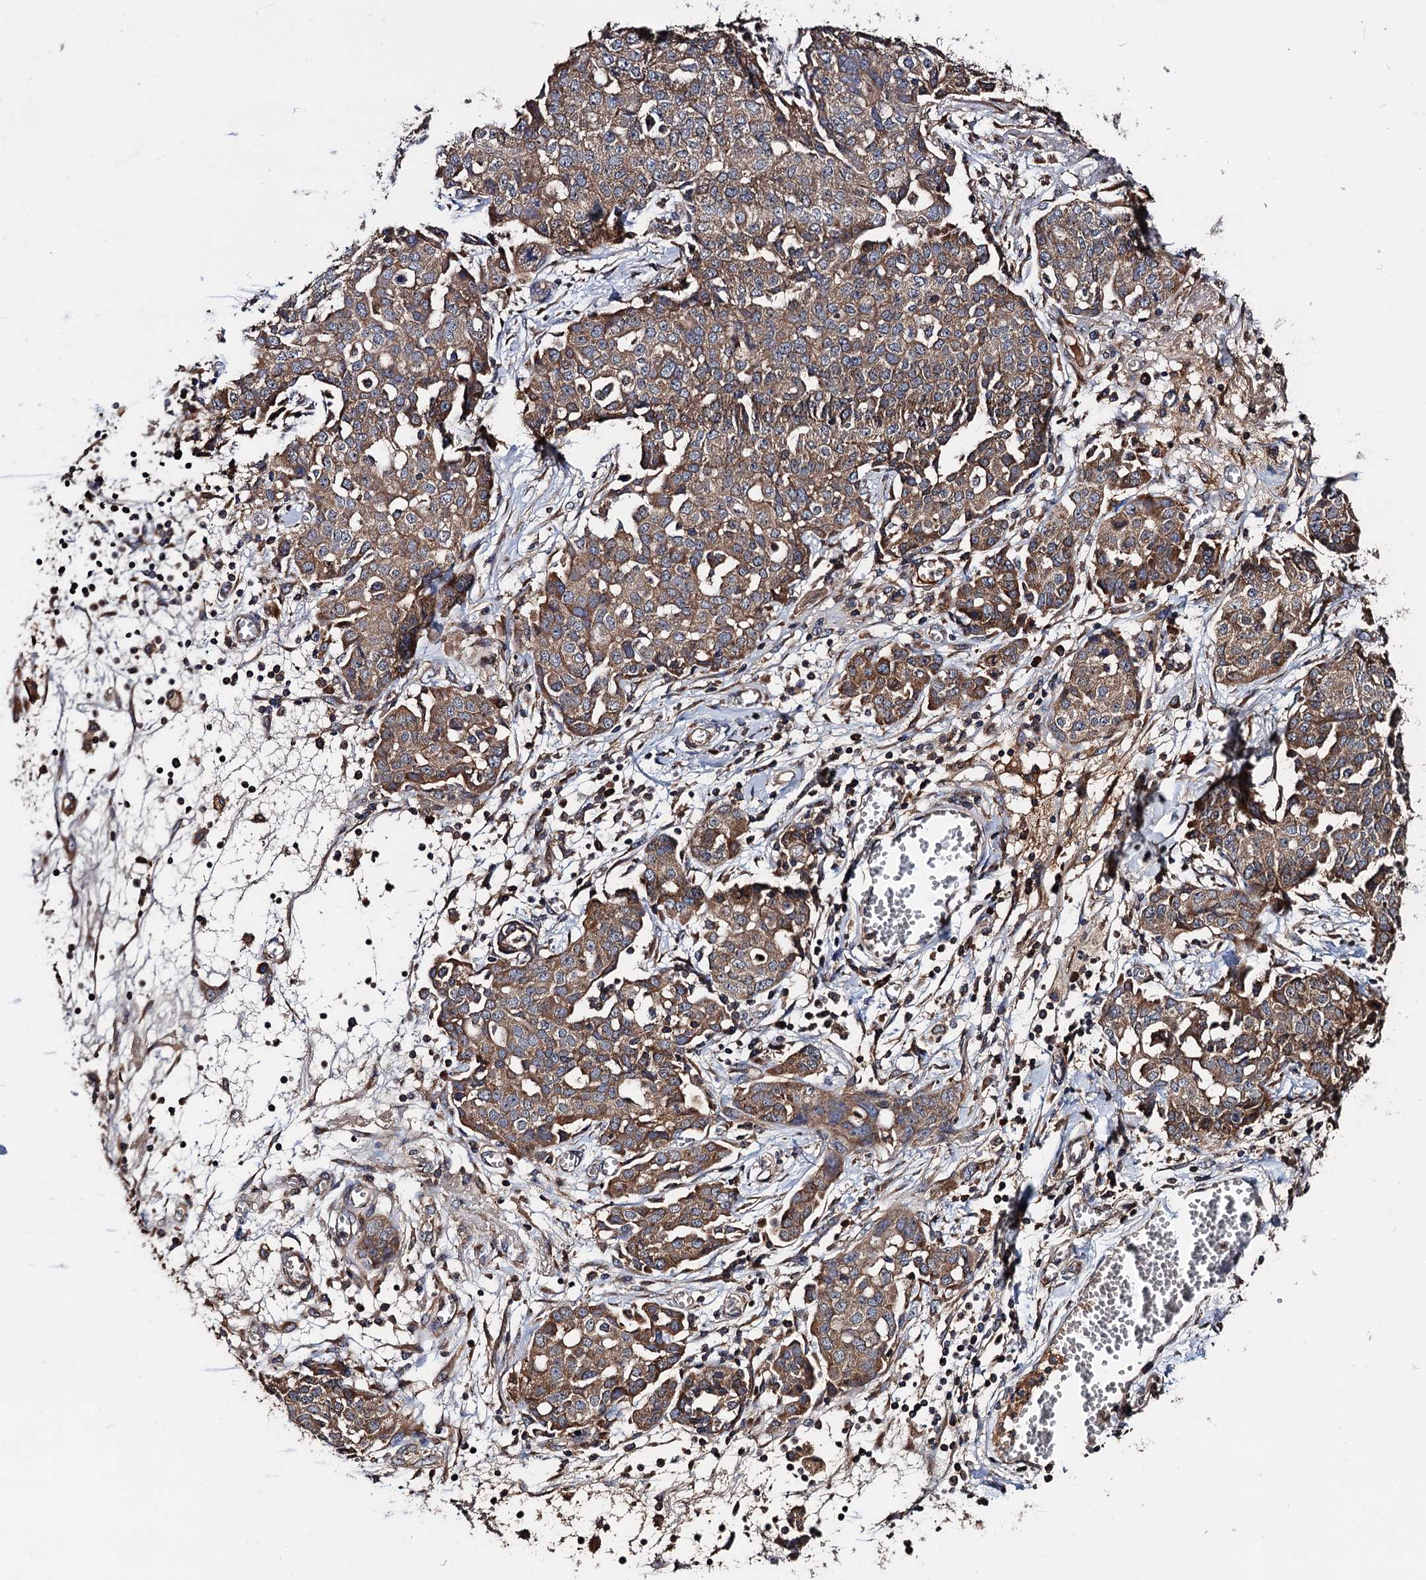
{"staining": {"intensity": "moderate", "quantity": ">75%", "location": "cytoplasmic/membranous"}, "tissue": "ovarian cancer", "cell_type": "Tumor cells", "image_type": "cancer", "snomed": [{"axis": "morphology", "description": "Cystadenocarcinoma, serous, NOS"}, {"axis": "topography", "description": "Soft tissue"}, {"axis": "topography", "description": "Ovary"}], "caption": "Immunohistochemical staining of human ovarian cancer (serous cystadenocarcinoma) demonstrates moderate cytoplasmic/membranous protein positivity in about >75% of tumor cells. (brown staining indicates protein expression, while blue staining denotes nuclei).", "gene": "RGS11", "patient": {"sex": "female", "age": 57}}